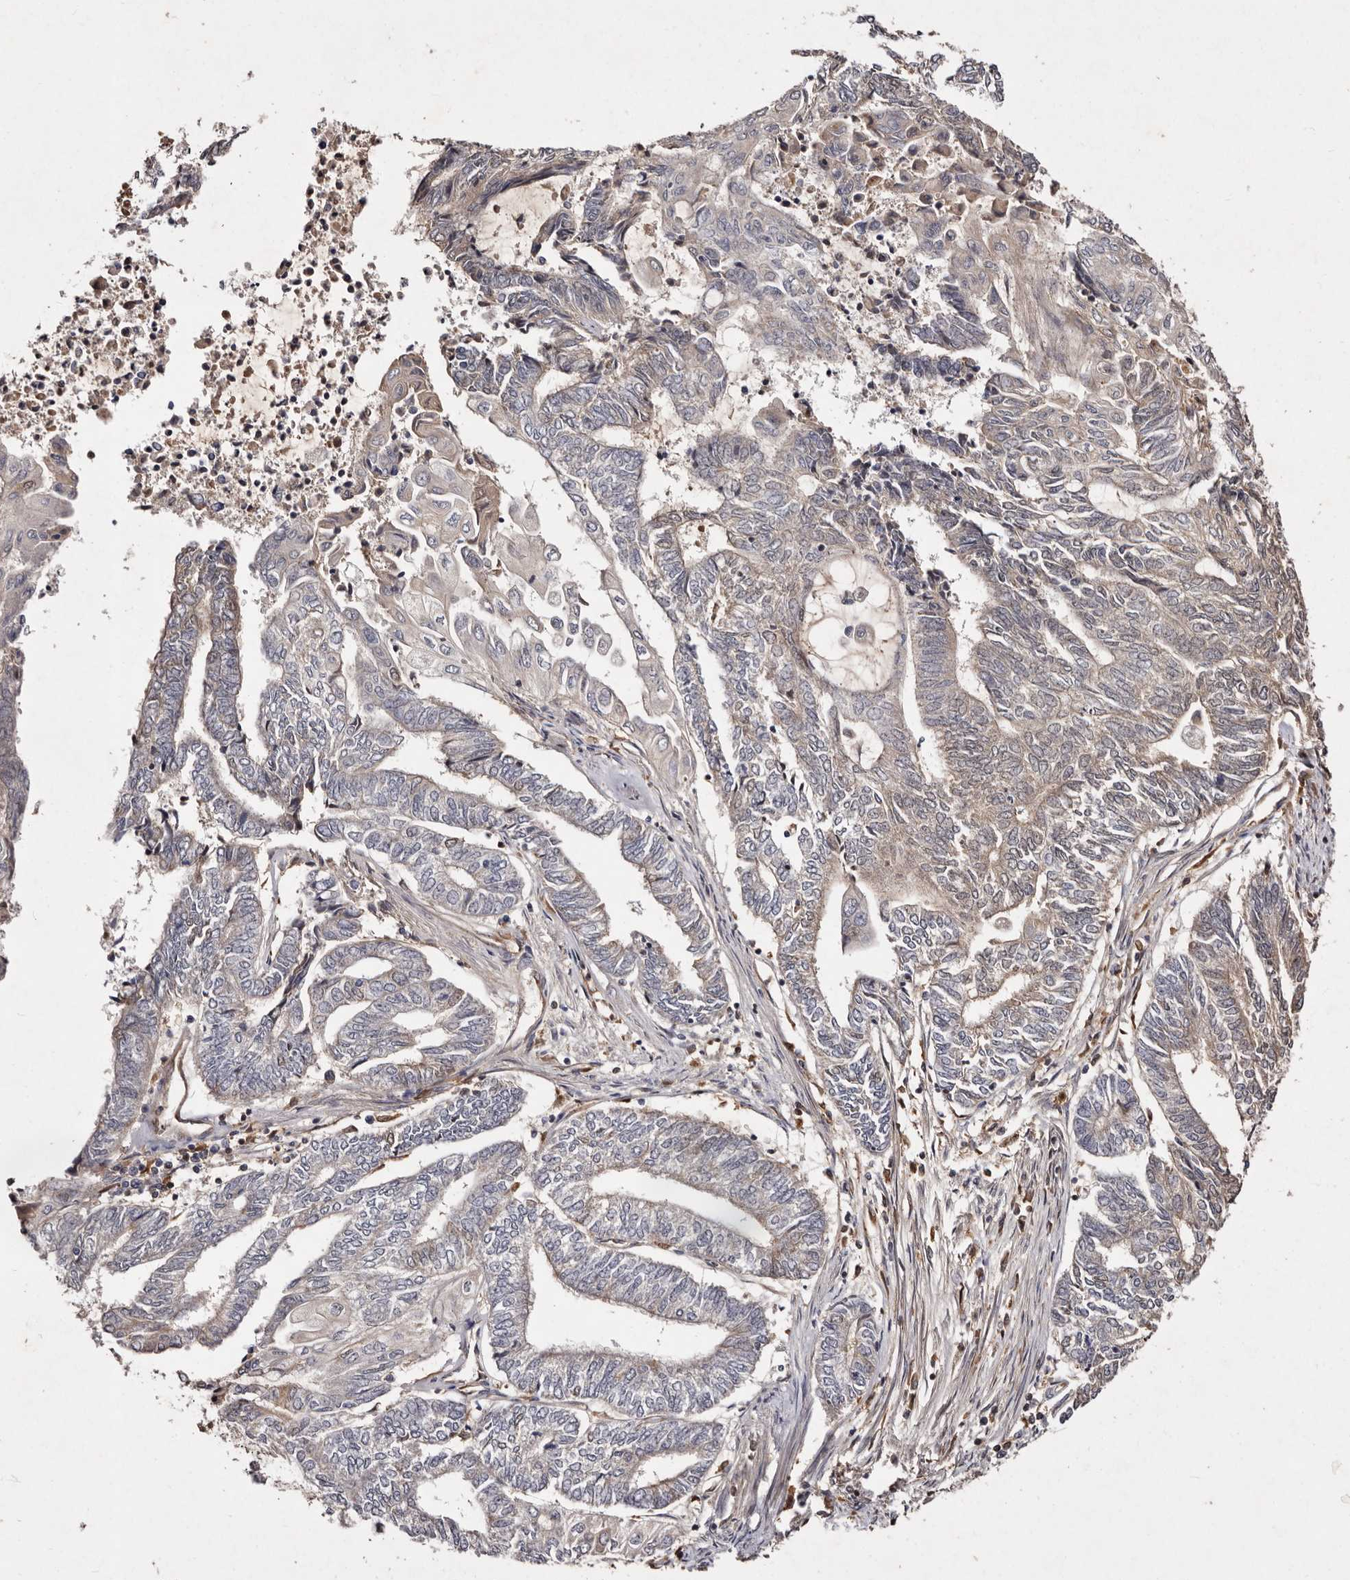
{"staining": {"intensity": "weak", "quantity": "25%-75%", "location": "cytoplasmic/membranous"}, "tissue": "endometrial cancer", "cell_type": "Tumor cells", "image_type": "cancer", "snomed": [{"axis": "morphology", "description": "Adenocarcinoma, NOS"}, {"axis": "topography", "description": "Uterus"}, {"axis": "topography", "description": "Endometrium"}], "caption": "Endometrial adenocarcinoma stained with DAB immunohistochemistry (IHC) shows low levels of weak cytoplasmic/membranous staining in about 25%-75% of tumor cells.", "gene": "GIMAP4", "patient": {"sex": "female", "age": 70}}